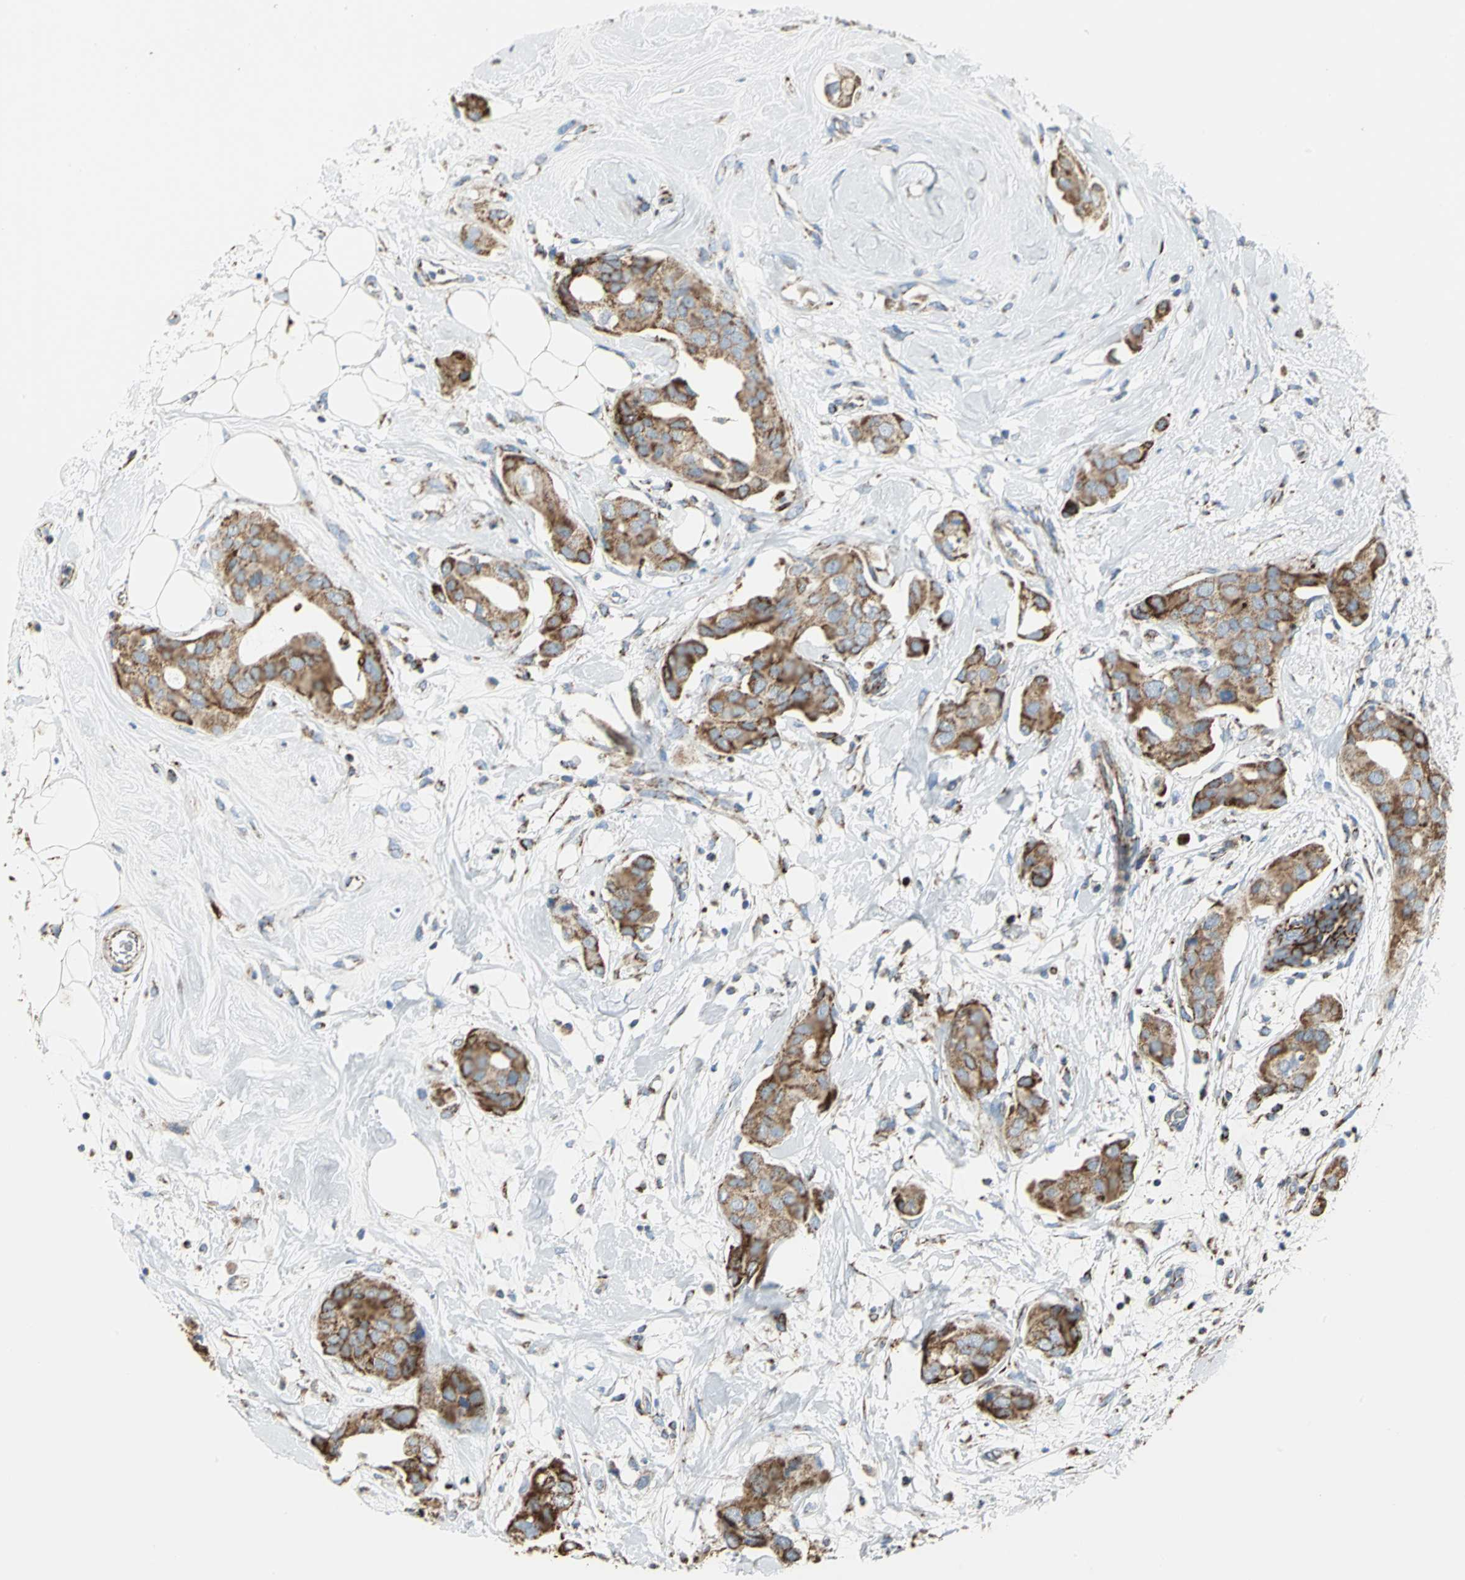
{"staining": {"intensity": "strong", "quantity": ">75%", "location": "cytoplasmic/membranous"}, "tissue": "breast cancer", "cell_type": "Tumor cells", "image_type": "cancer", "snomed": [{"axis": "morphology", "description": "Duct carcinoma"}, {"axis": "topography", "description": "Breast"}], "caption": "Invasive ductal carcinoma (breast) stained with a protein marker exhibits strong staining in tumor cells.", "gene": "NTRK1", "patient": {"sex": "female", "age": 40}}